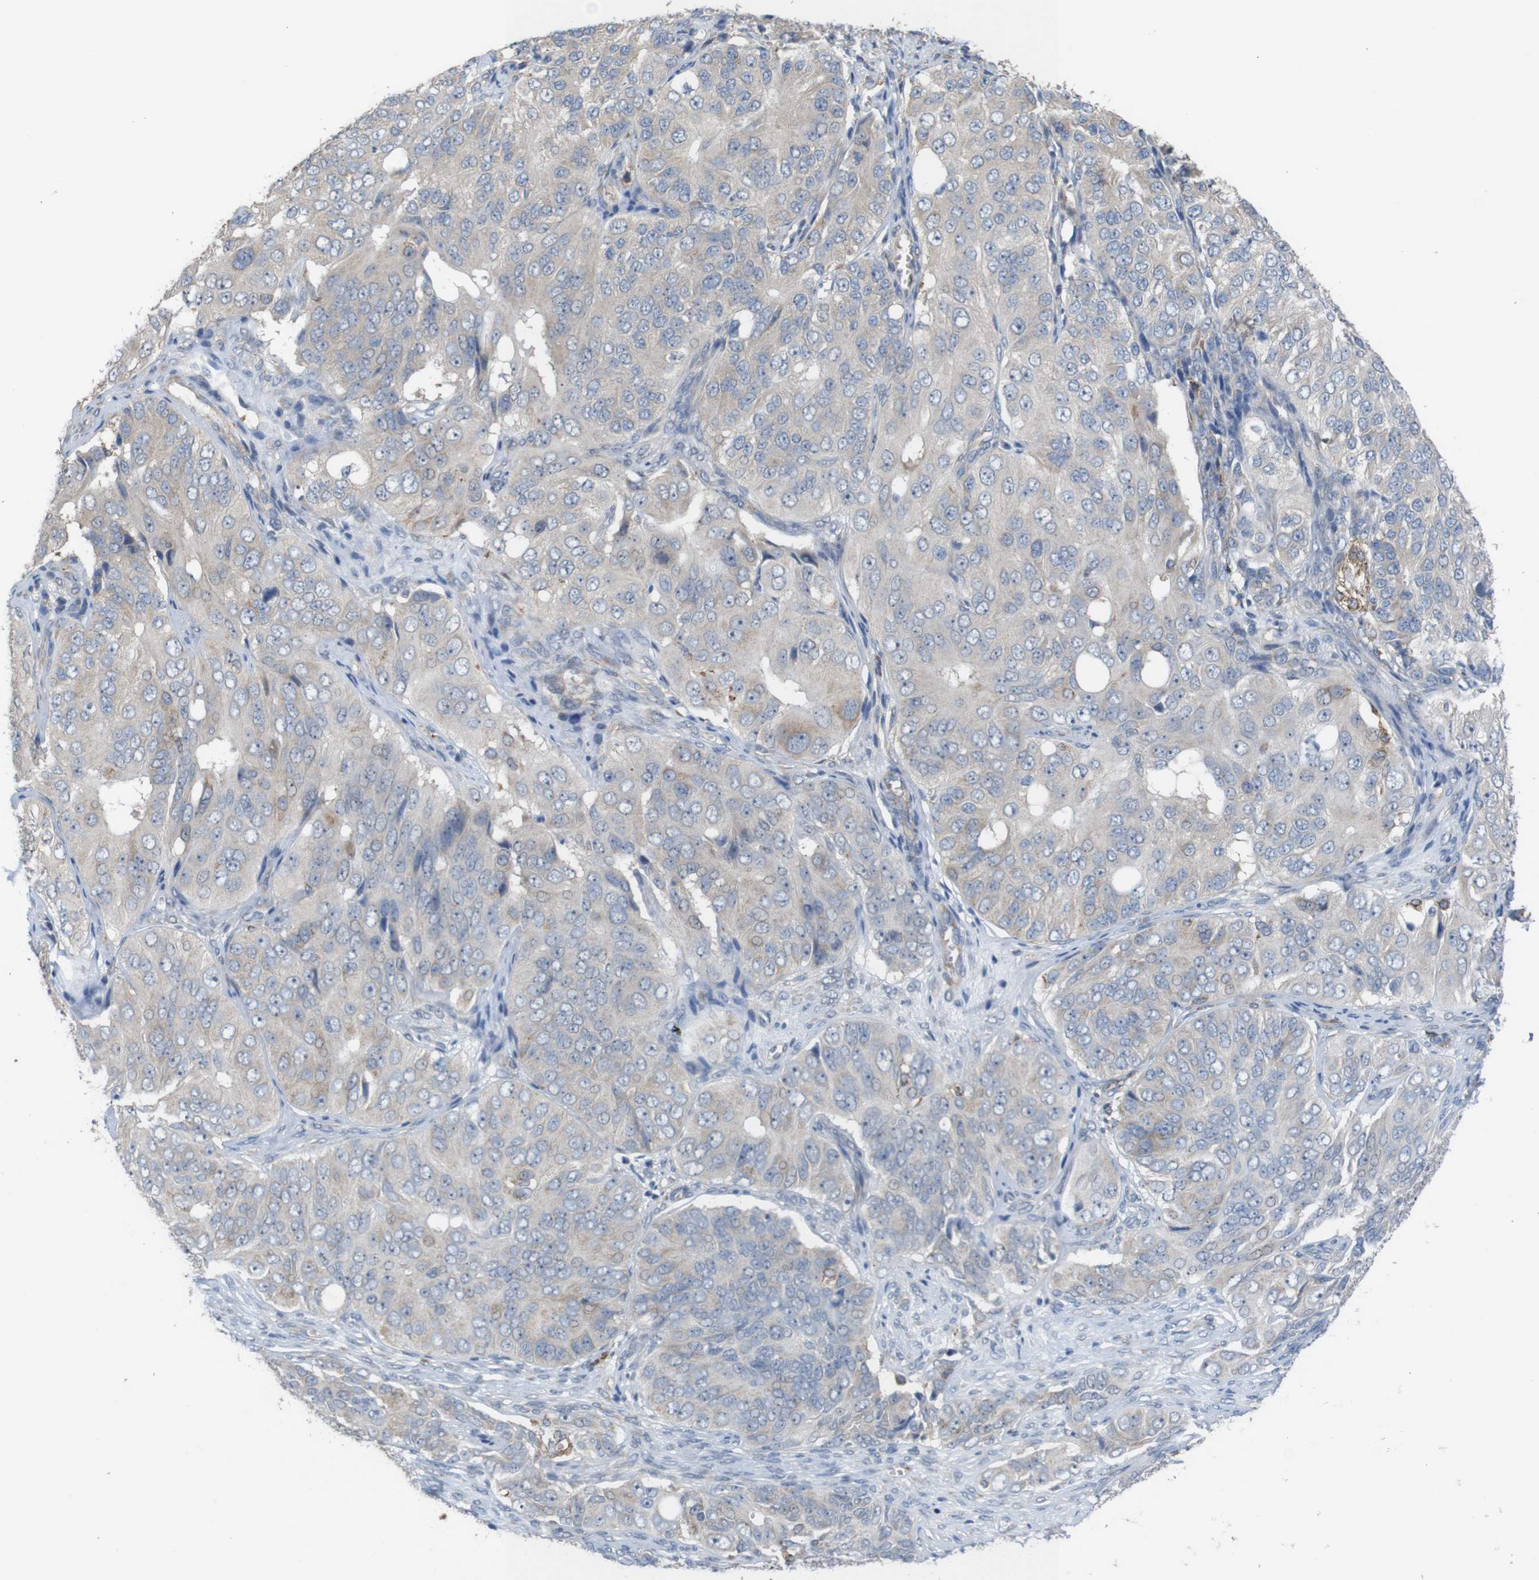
{"staining": {"intensity": "weak", "quantity": "<25%", "location": "cytoplasmic/membranous"}, "tissue": "ovarian cancer", "cell_type": "Tumor cells", "image_type": "cancer", "snomed": [{"axis": "morphology", "description": "Carcinoma, endometroid"}, {"axis": "topography", "description": "Ovary"}], "caption": "DAB immunohistochemical staining of endometroid carcinoma (ovarian) displays no significant staining in tumor cells.", "gene": "PTPRR", "patient": {"sex": "female", "age": 51}}